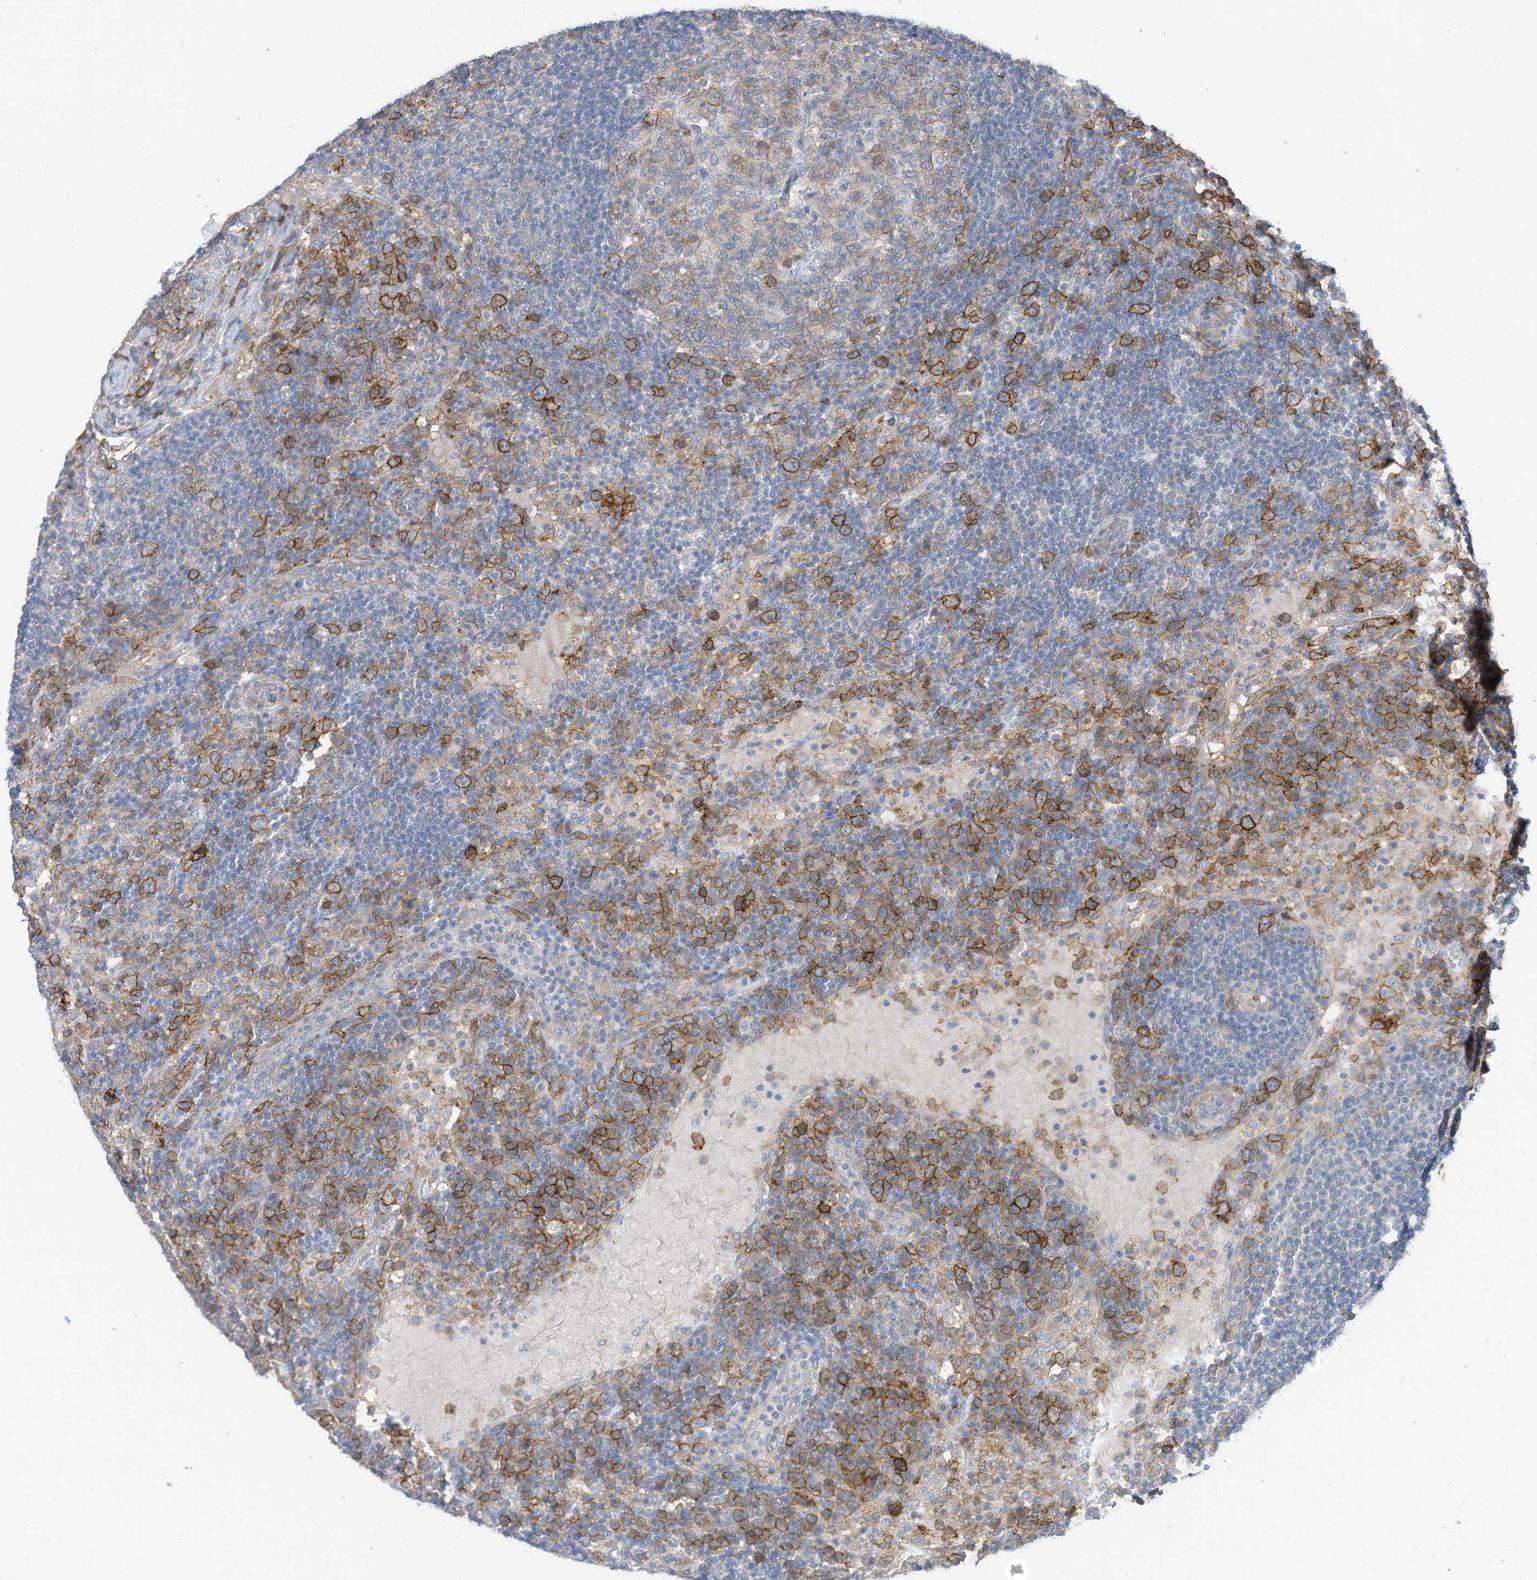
{"staining": {"intensity": "moderate", "quantity": "<25%", "location": "cytoplasmic/membranous"}, "tissue": "lymph node", "cell_type": "Germinal center cells", "image_type": "normal", "snomed": [{"axis": "morphology", "description": "Normal tissue, NOS"}, {"axis": "topography", "description": "Lymph node"}], "caption": "A high-resolution photomicrograph shows IHC staining of benign lymph node, which reveals moderate cytoplasmic/membranous expression in approximately <25% of germinal center cells. Using DAB (3,3'-diaminobenzidine) (brown) and hematoxylin (blue) stains, captured at high magnification using brightfield microscopy.", "gene": "SLC1A5", "patient": {"sex": "female", "age": 53}}